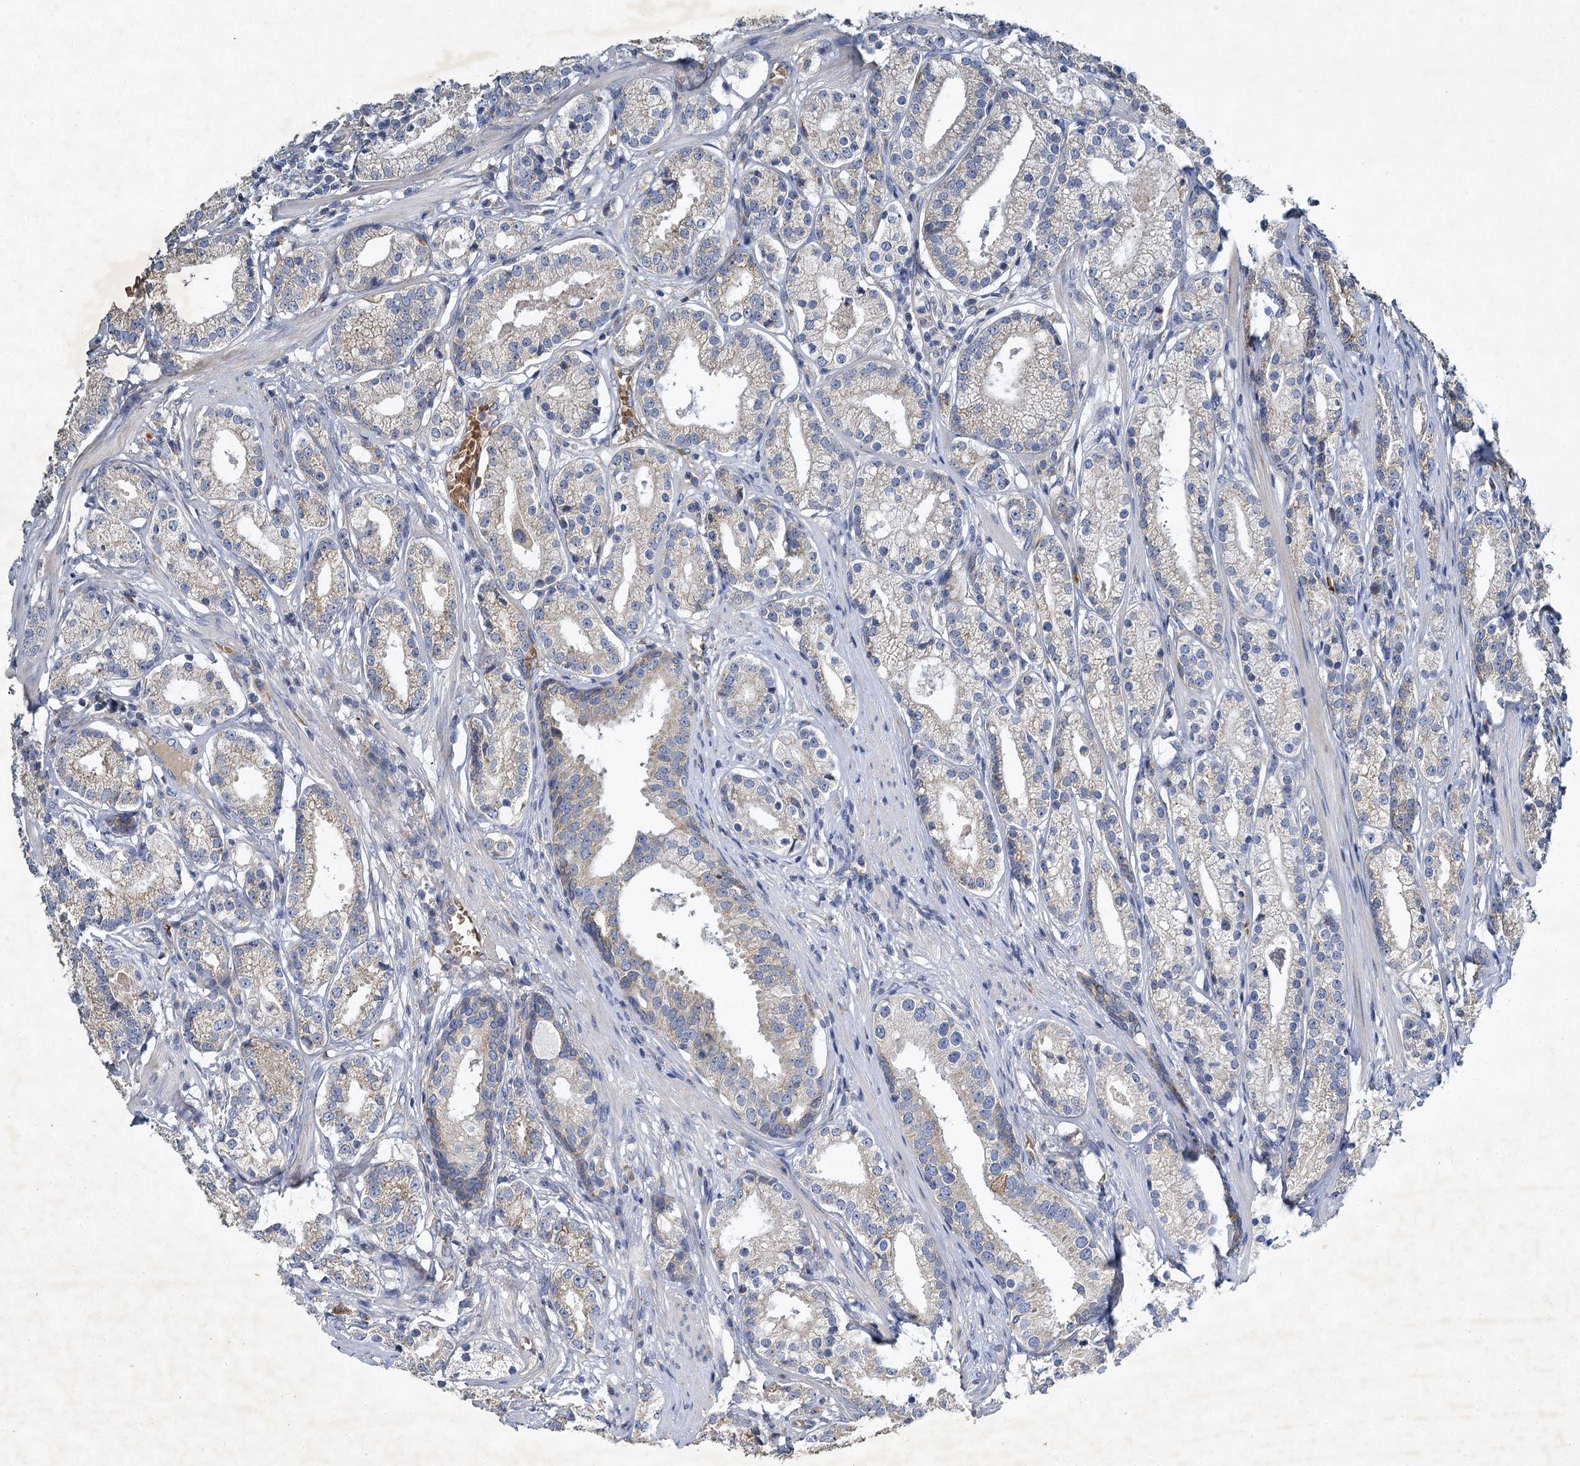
{"staining": {"intensity": "weak", "quantity": "<25%", "location": "cytoplasmic/membranous"}, "tissue": "prostate cancer", "cell_type": "Tumor cells", "image_type": "cancer", "snomed": [{"axis": "morphology", "description": "Adenocarcinoma, High grade"}, {"axis": "topography", "description": "Prostate"}], "caption": "The immunohistochemistry (IHC) micrograph has no significant staining in tumor cells of prostate cancer (adenocarcinoma (high-grade)) tissue. (Stains: DAB immunohistochemistry (IHC) with hematoxylin counter stain, Microscopy: brightfield microscopy at high magnification).", "gene": "BCS1L", "patient": {"sex": "male", "age": 69}}